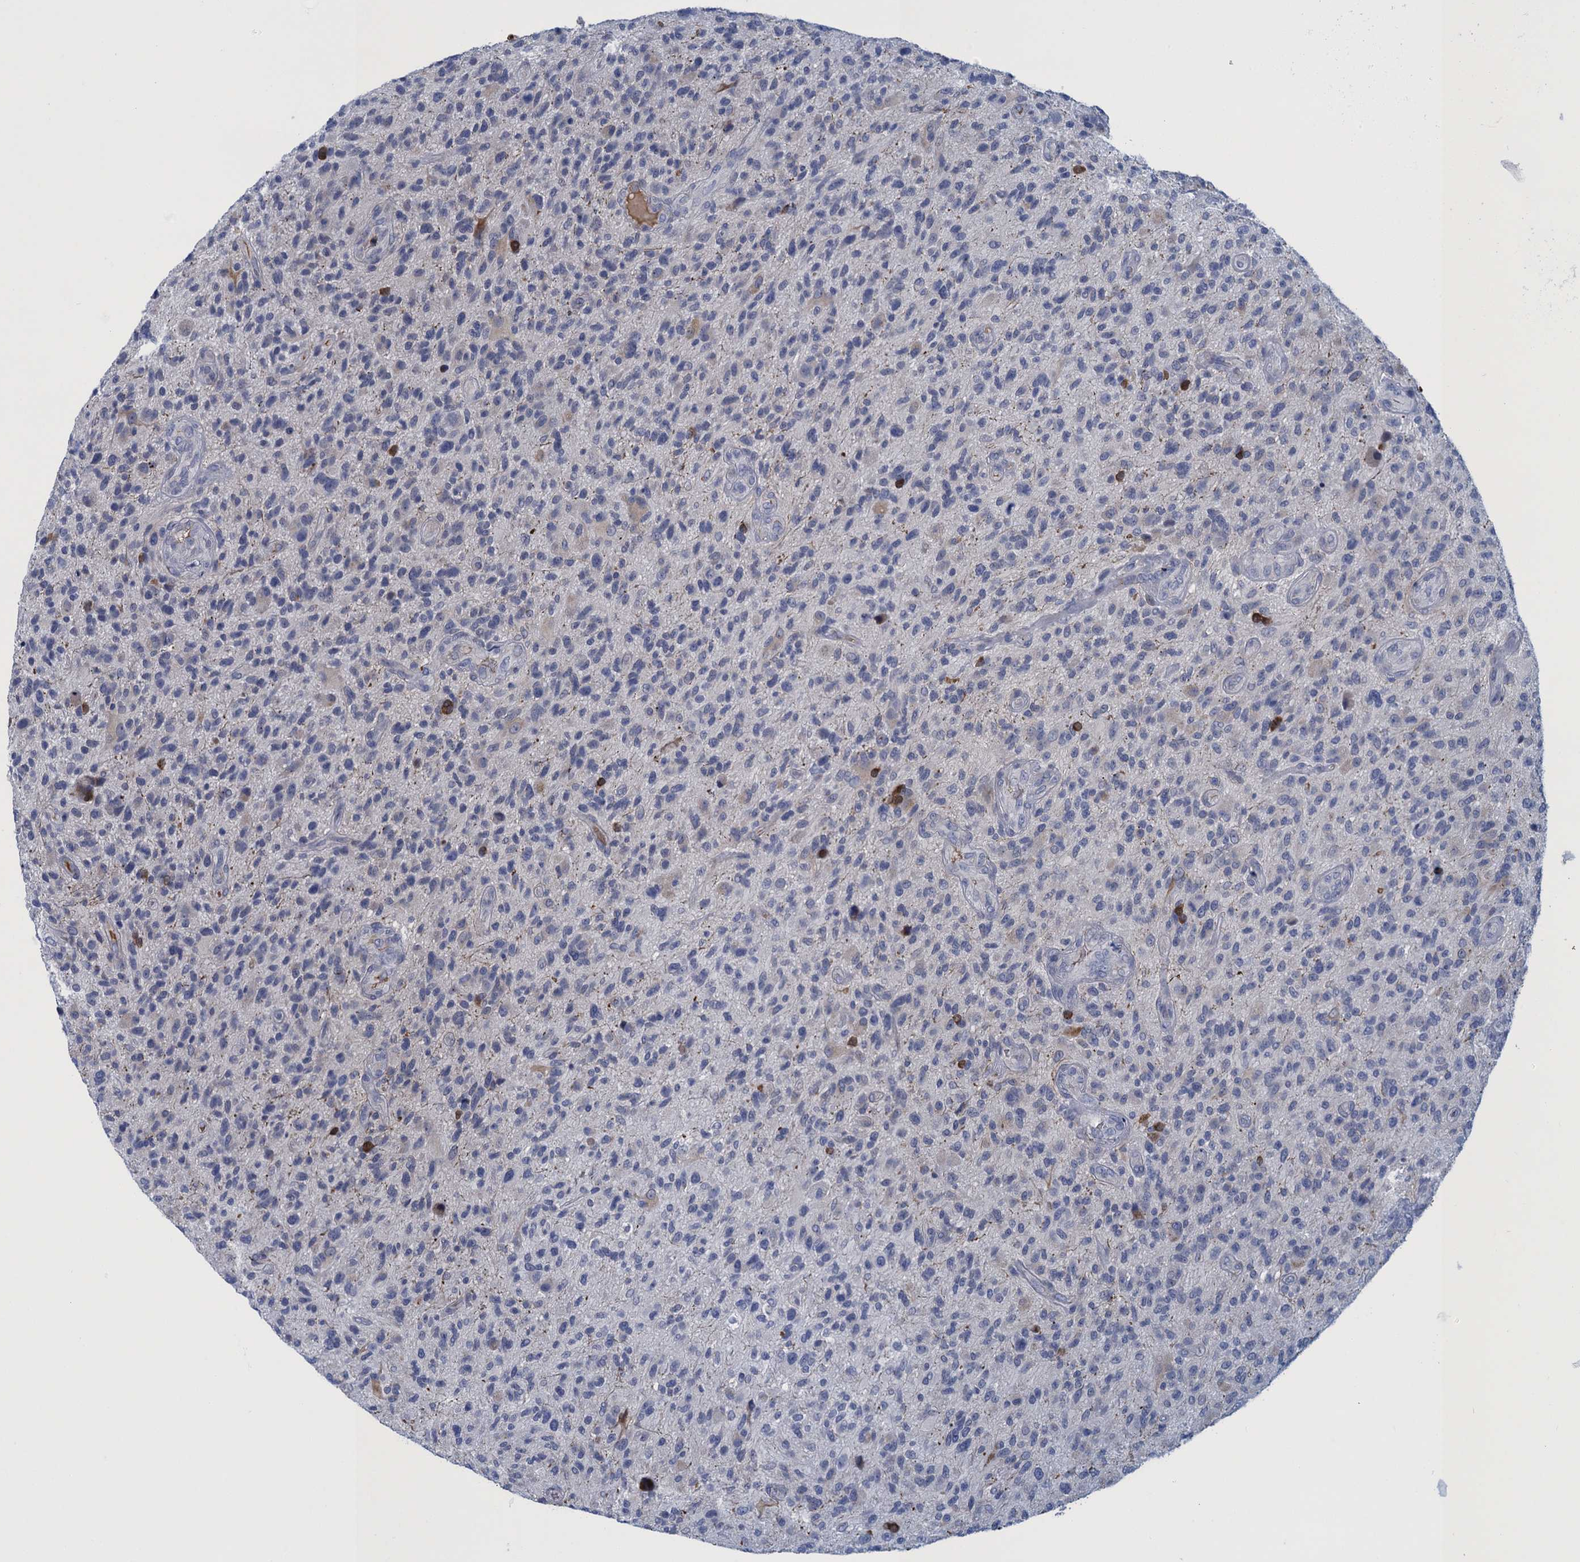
{"staining": {"intensity": "negative", "quantity": "none", "location": "none"}, "tissue": "glioma", "cell_type": "Tumor cells", "image_type": "cancer", "snomed": [{"axis": "morphology", "description": "Glioma, malignant, High grade"}, {"axis": "topography", "description": "Brain"}], "caption": "DAB immunohistochemical staining of human glioma displays no significant staining in tumor cells.", "gene": "SCEL", "patient": {"sex": "male", "age": 47}}